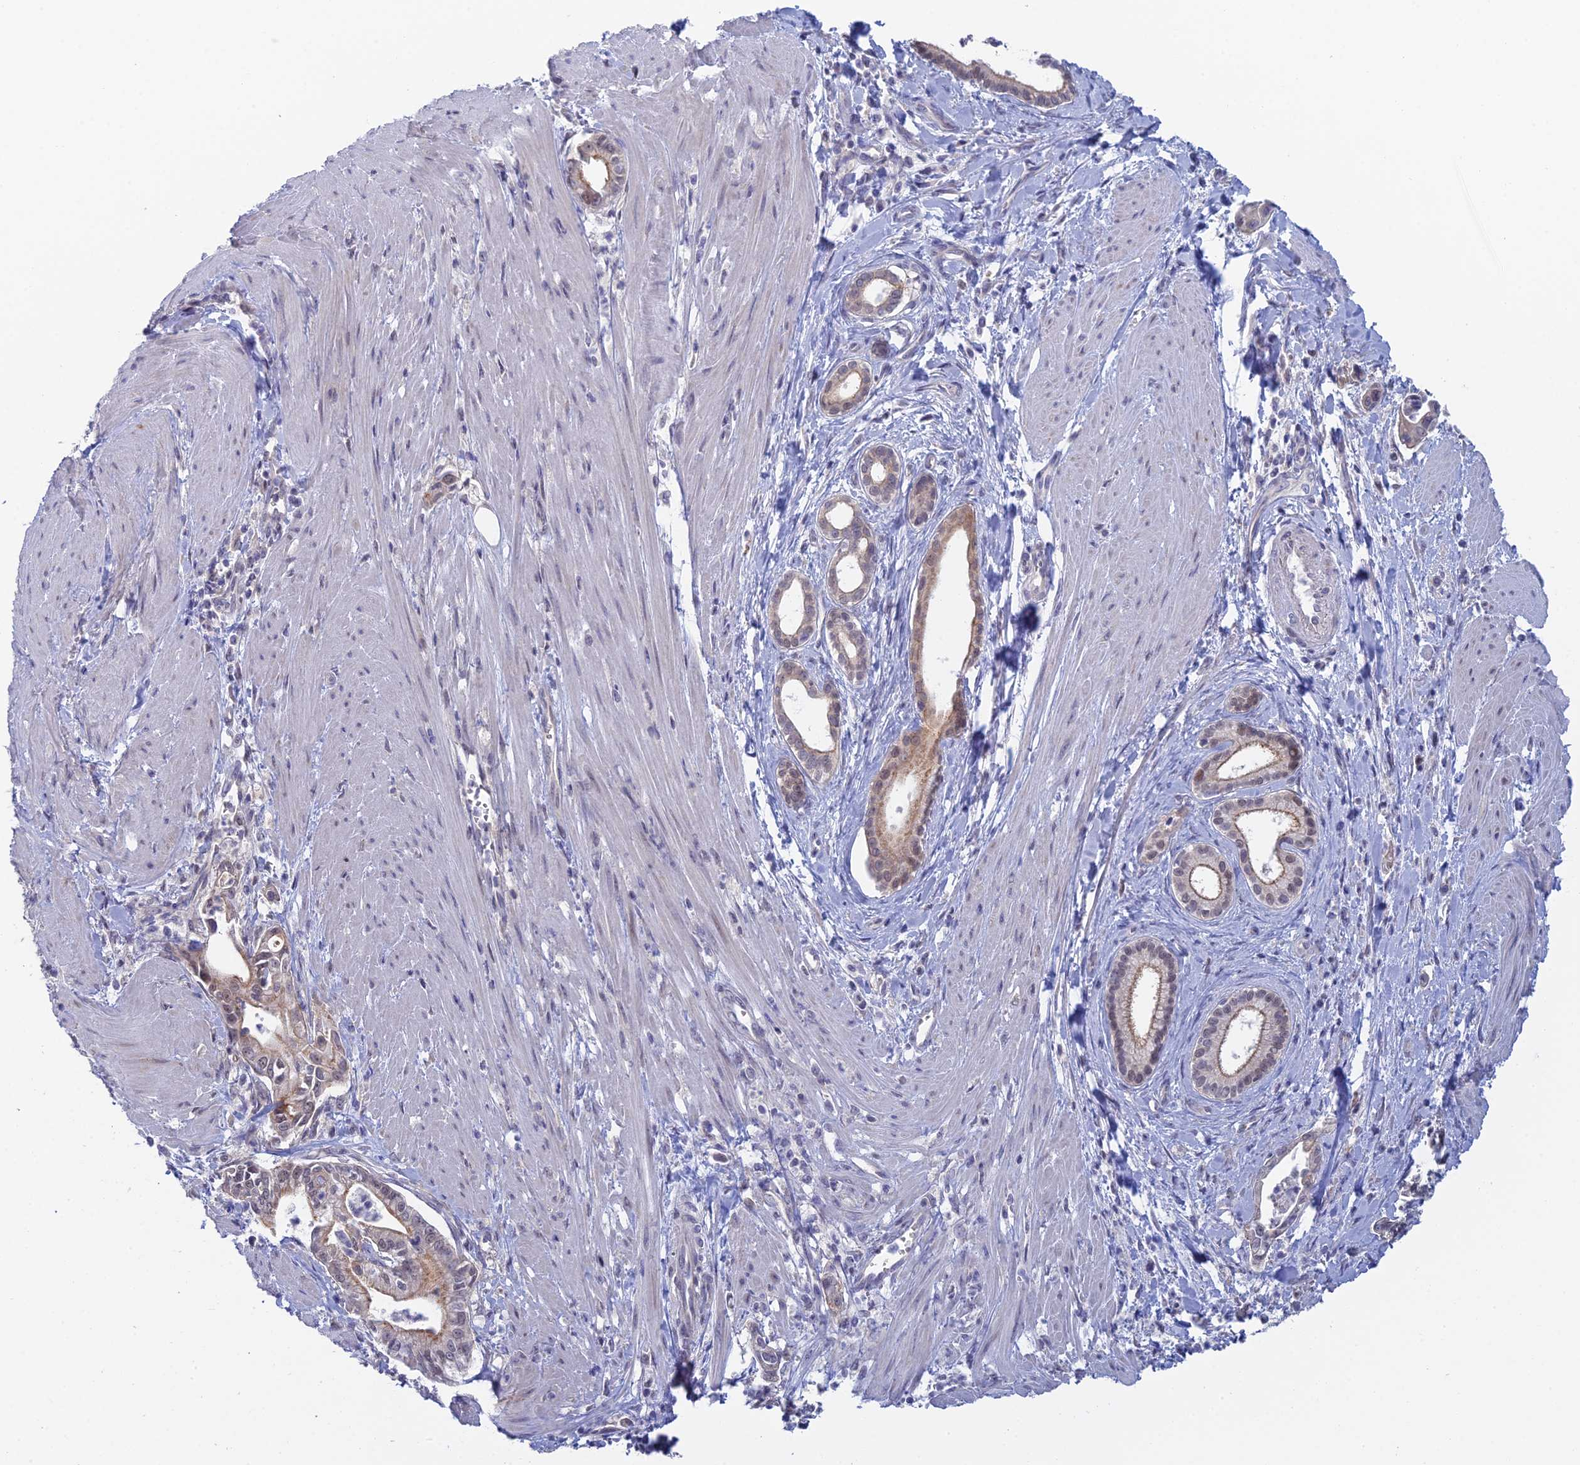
{"staining": {"intensity": "weak", "quantity": "25%-75%", "location": "cytoplasmic/membranous"}, "tissue": "pancreatic cancer", "cell_type": "Tumor cells", "image_type": "cancer", "snomed": [{"axis": "morphology", "description": "Adenocarcinoma, NOS"}, {"axis": "topography", "description": "Pancreas"}], "caption": "A micrograph of pancreatic cancer stained for a protein reveals weak cytoplasmic/membranous brown staining in tumor cells.", "gene": "GIPC1", "patient": {"sex": "male", "age": 78}}